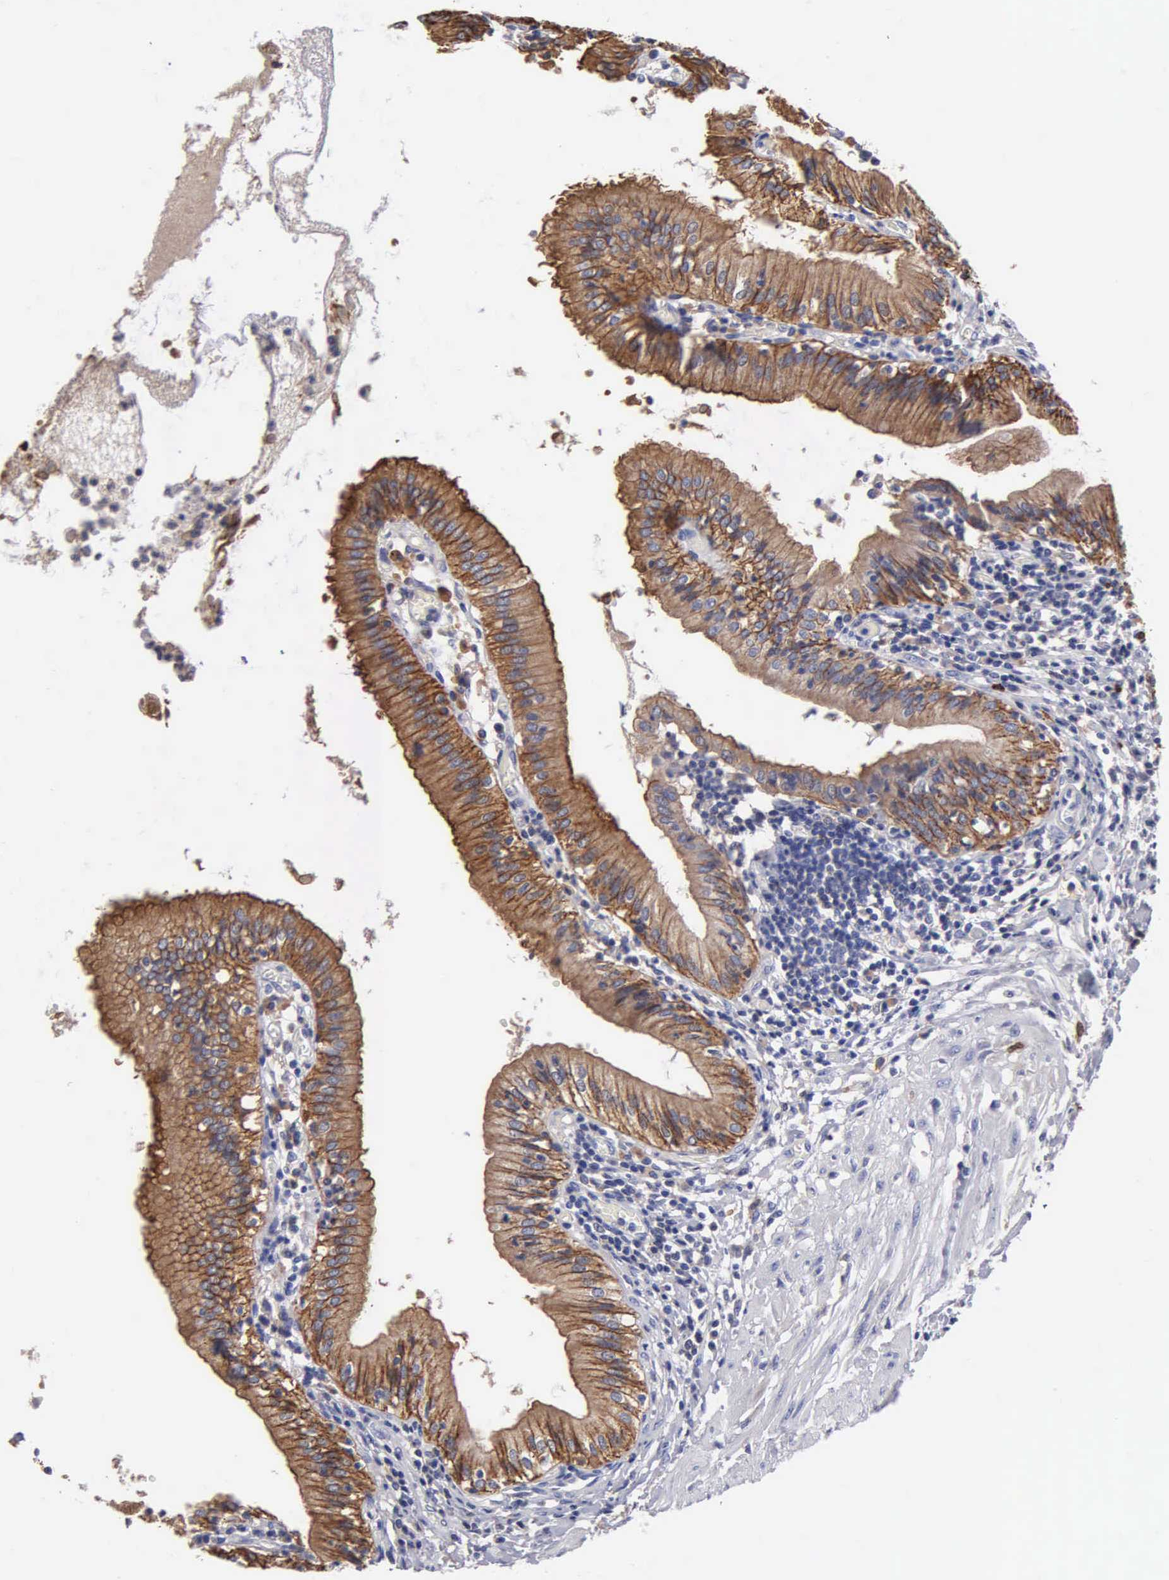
{"staining": {"intensity": "strong", "quantity": ">75%", "location": "cytoplasmic/membranous"}, "tissue": "gallbladder", "cell_type": "Glandular cells", "image_type": "normal", "snomed": [{"axis": "morphology", "description": "Normal tissue, NOS"}, {"axis": "topography", "description": "Gallbladder"}], "caption": "Gallbladder stained with DAB (3,3'-diaminobenzidine) IHC displays high levels of strong cytoplasmic/membranous expression in about >75% of glandular cells.", "gene": "PTGS2", "patient": {"sex": "male", "age": 58}}